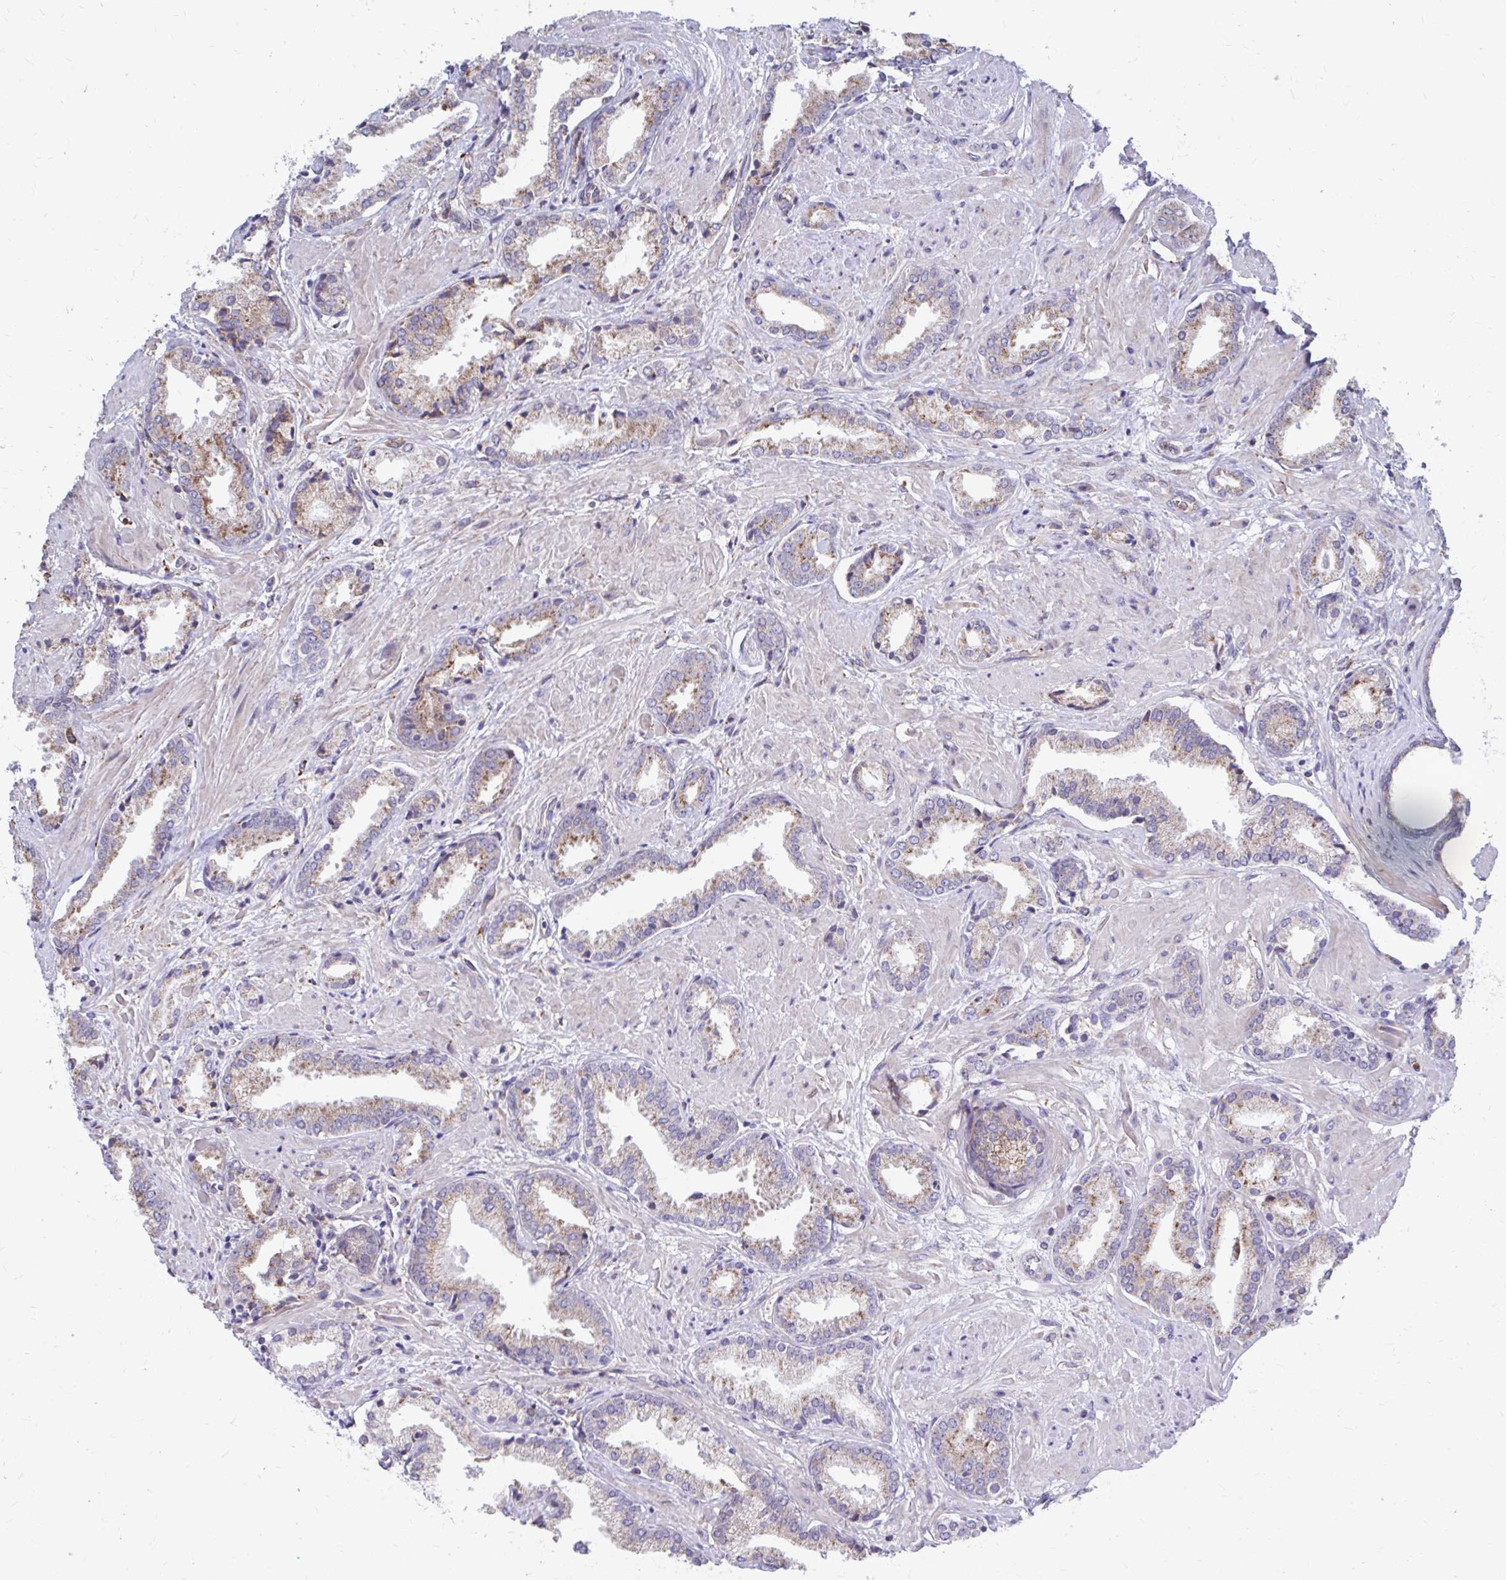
{"staining": {"intensity": "moderate", "quantity": "25%-75%", "location": "cytoplasmic/membranous"}, "tissue": "prostate cancer", "cell_type": "Tumor cells", "image_type": "cancer", "snomed": [{"axis": "morphology", "description": "Adenocarcinoma, High grade"}, {"axis": "topography", "description": "Prostate"}], "caption": "High-grade adenocarcinoma (prostate) was stained to show a protein in brown. There is medium levels of moderate cytoplasmic/membranous positivity in approximately 25%-75% of tumor cells. Nuclei are stained in blue.", "gene": "FKBP2", "patient": {"sex": "male", "age": 56}}